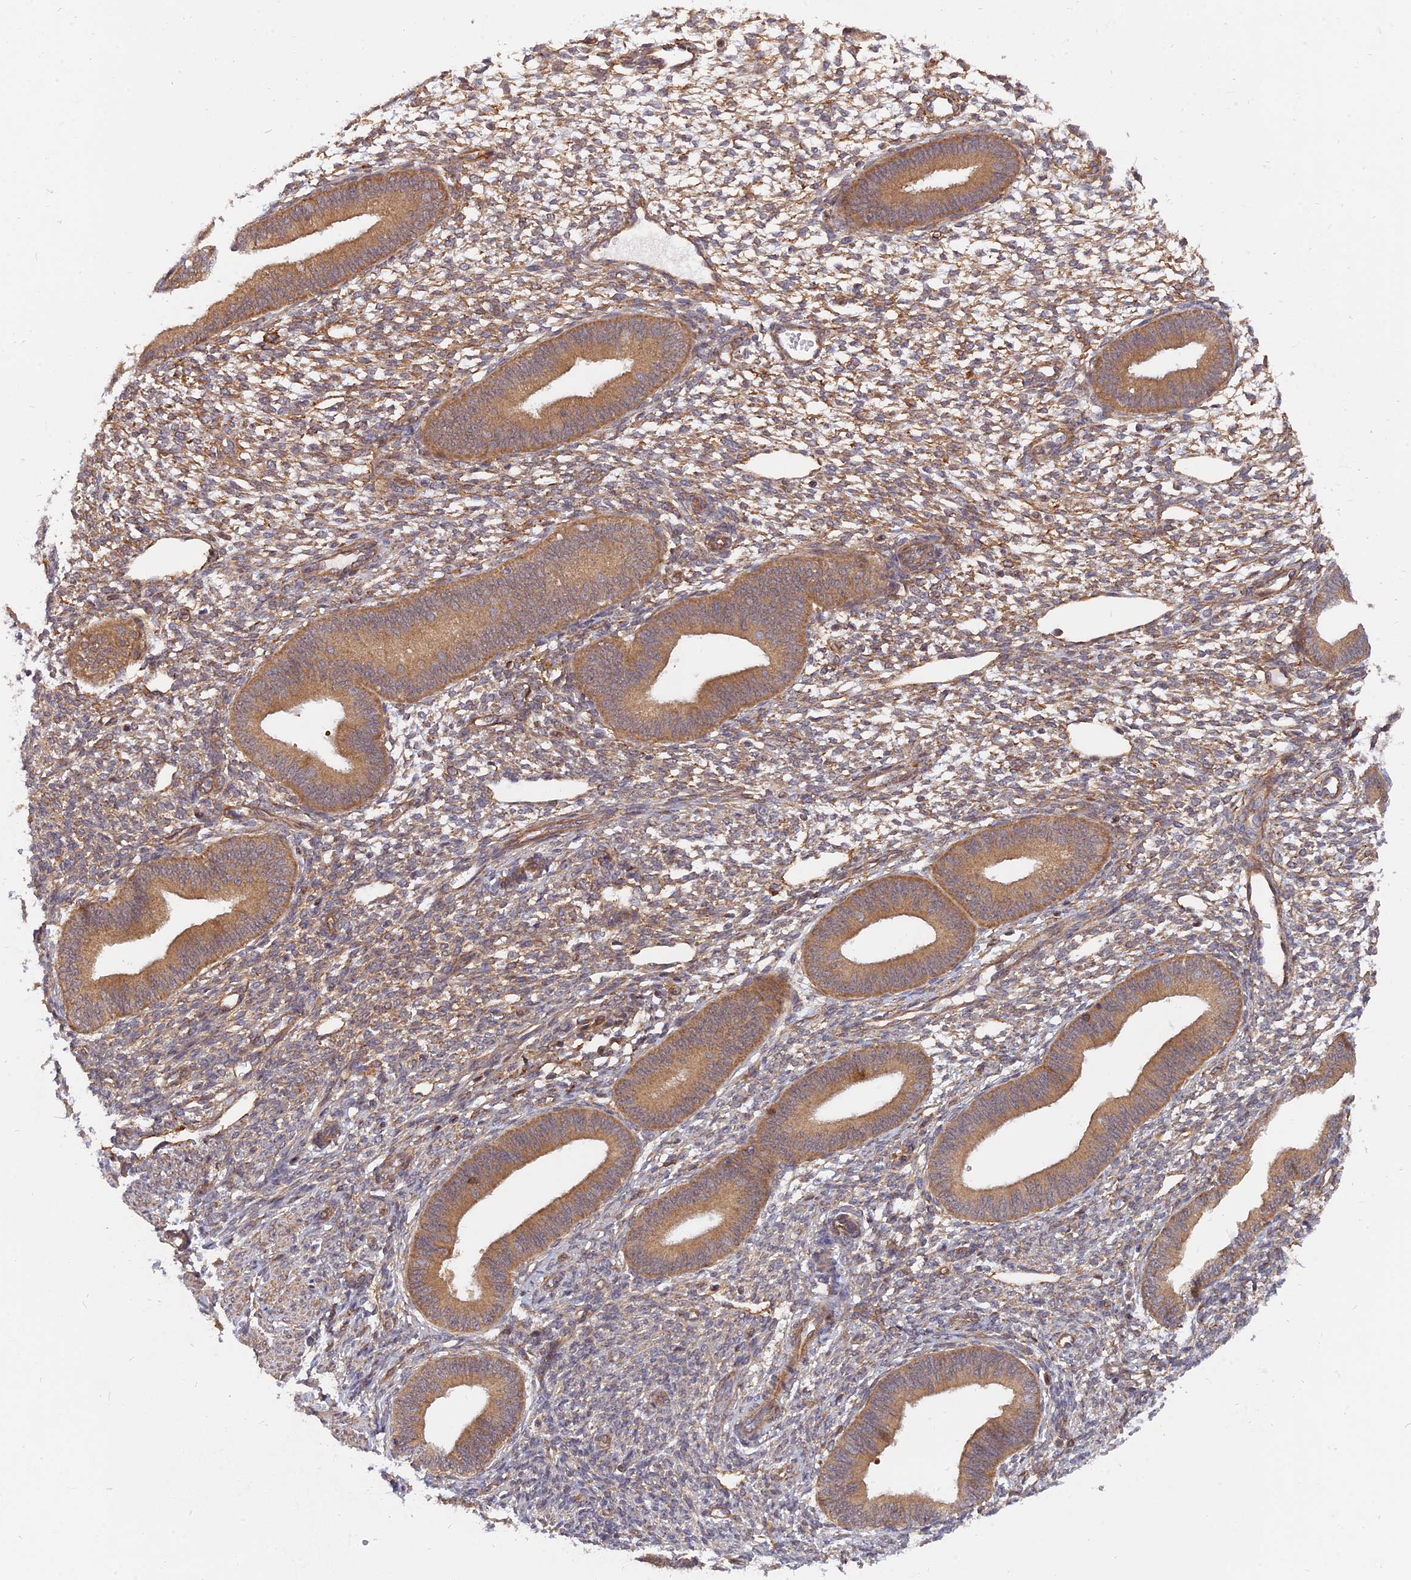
{"staining": {"intensity": "moderate", "quantity": "25%-75%", "location": "cytoplasmic/membranous"}, "tissue": "endometrium", "cell_type": "Cells in endometrial stroma", "image_type": "normal", "snomed": [{"axis": "morphology", "description": "Normal tissue, NOS"}, {"axis": "topography", "description": "Endometrium"}], "caption": "The immunohistochemical stain shows moderate cytoplasmic/membranous expression in cells in endometrial stroma of benign endometrium. The staining was performed using DAB to visualize the protein expression in brown, while the nuclei were stained in blue with hematoxylin (Magnification: 20x).", "gene": "WDR41", "patient": {"sex": "female", "age": 46}}